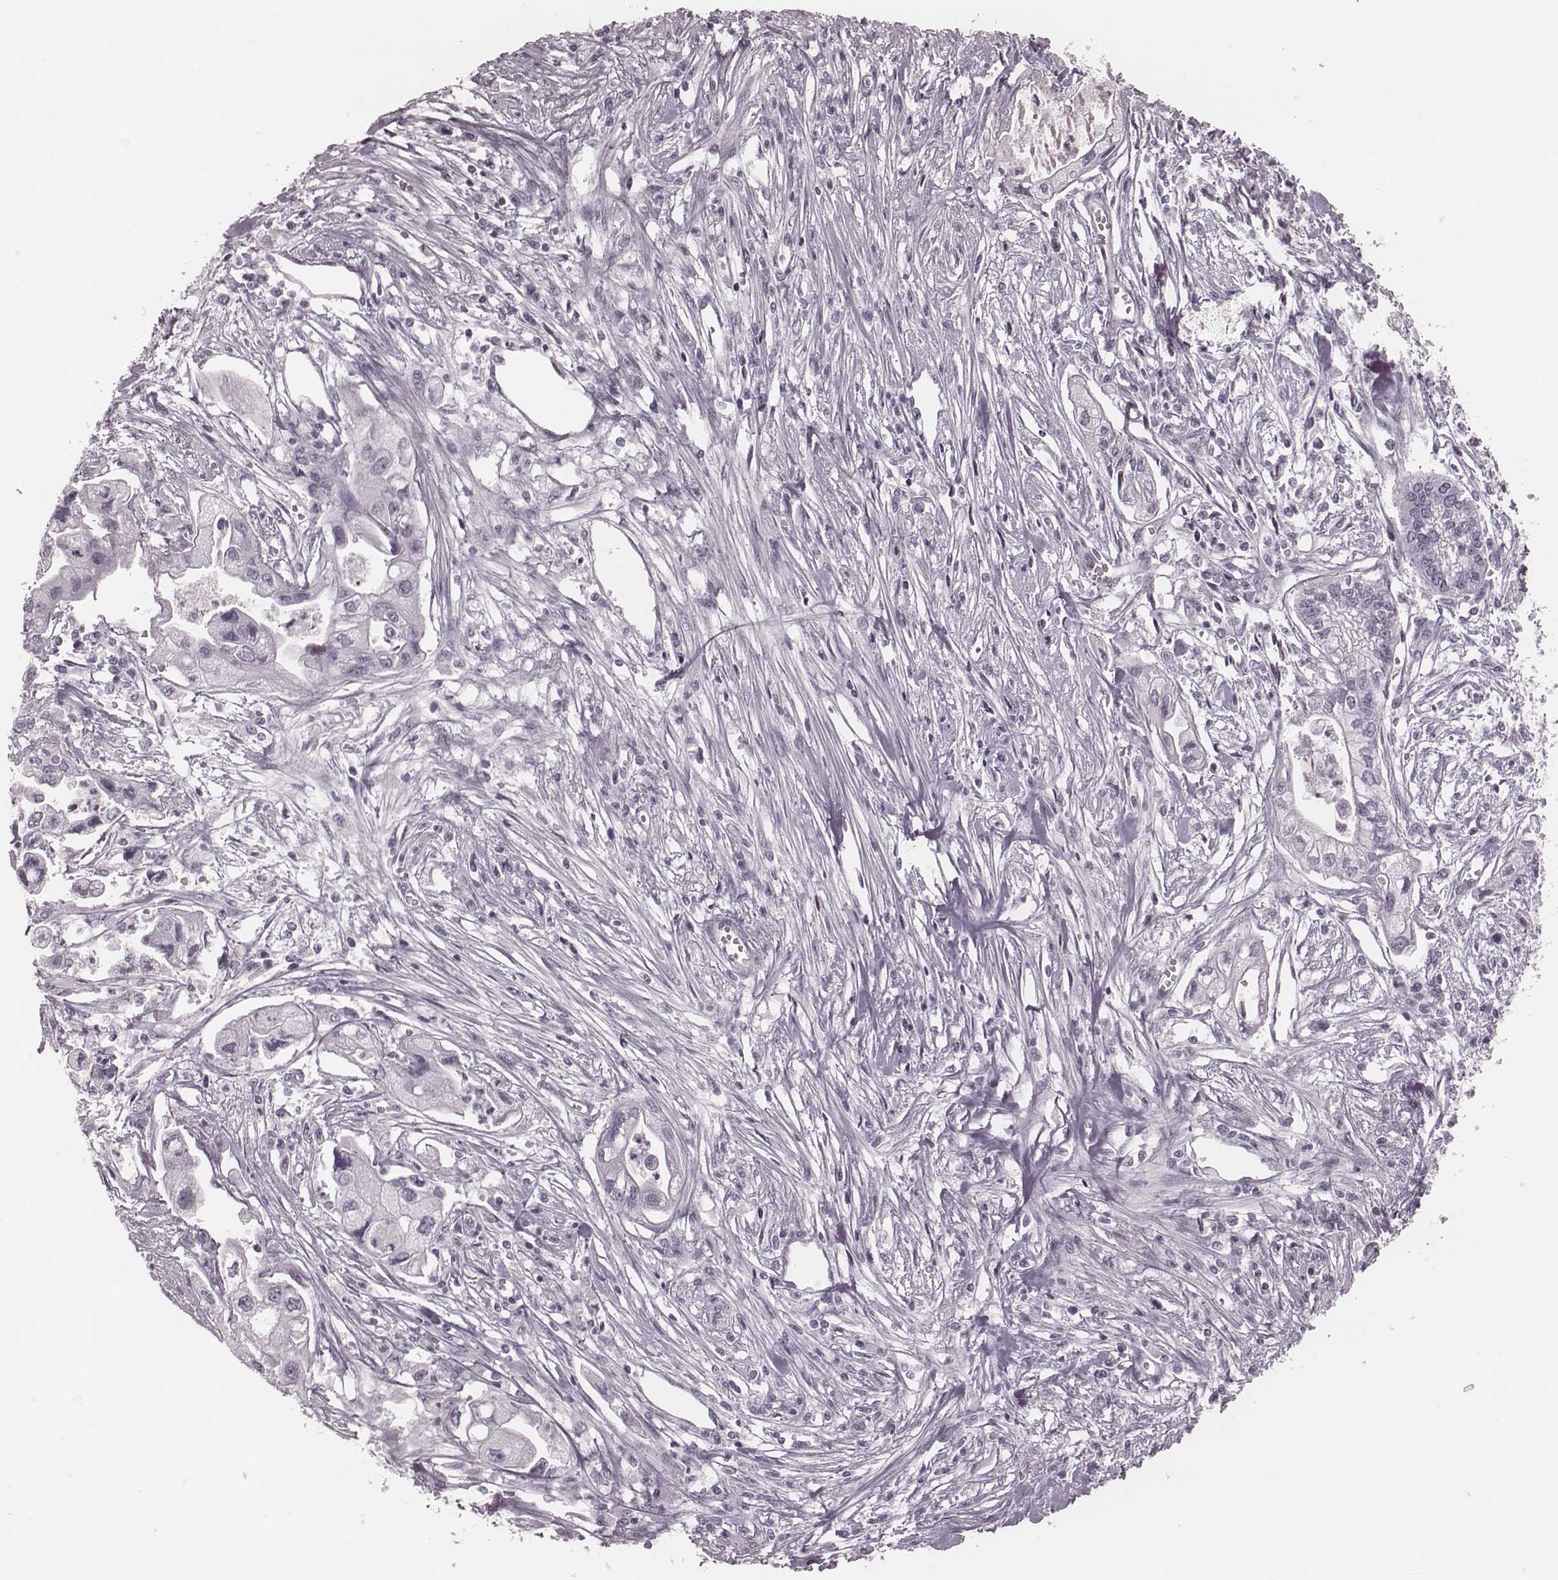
{"staining": {"intensity": "negative", "quantity": "none", "location": "none"}, "tissue": "pancreatic cancer", "cell_type": "Tumor cells", "image_type": "cancer", "snomed": [{"axis": "morphology", "description": "Adenocarcinoma, NOS"}, {"axis": "topography", "description": "Pancreas"}], "caption": "Immunohistochemistry (IHC) of pancreatic cancer demonstrates no positivity in tumor cells.", "gene": "KRT74", "patient": {"sex": "male", "age": 70}}